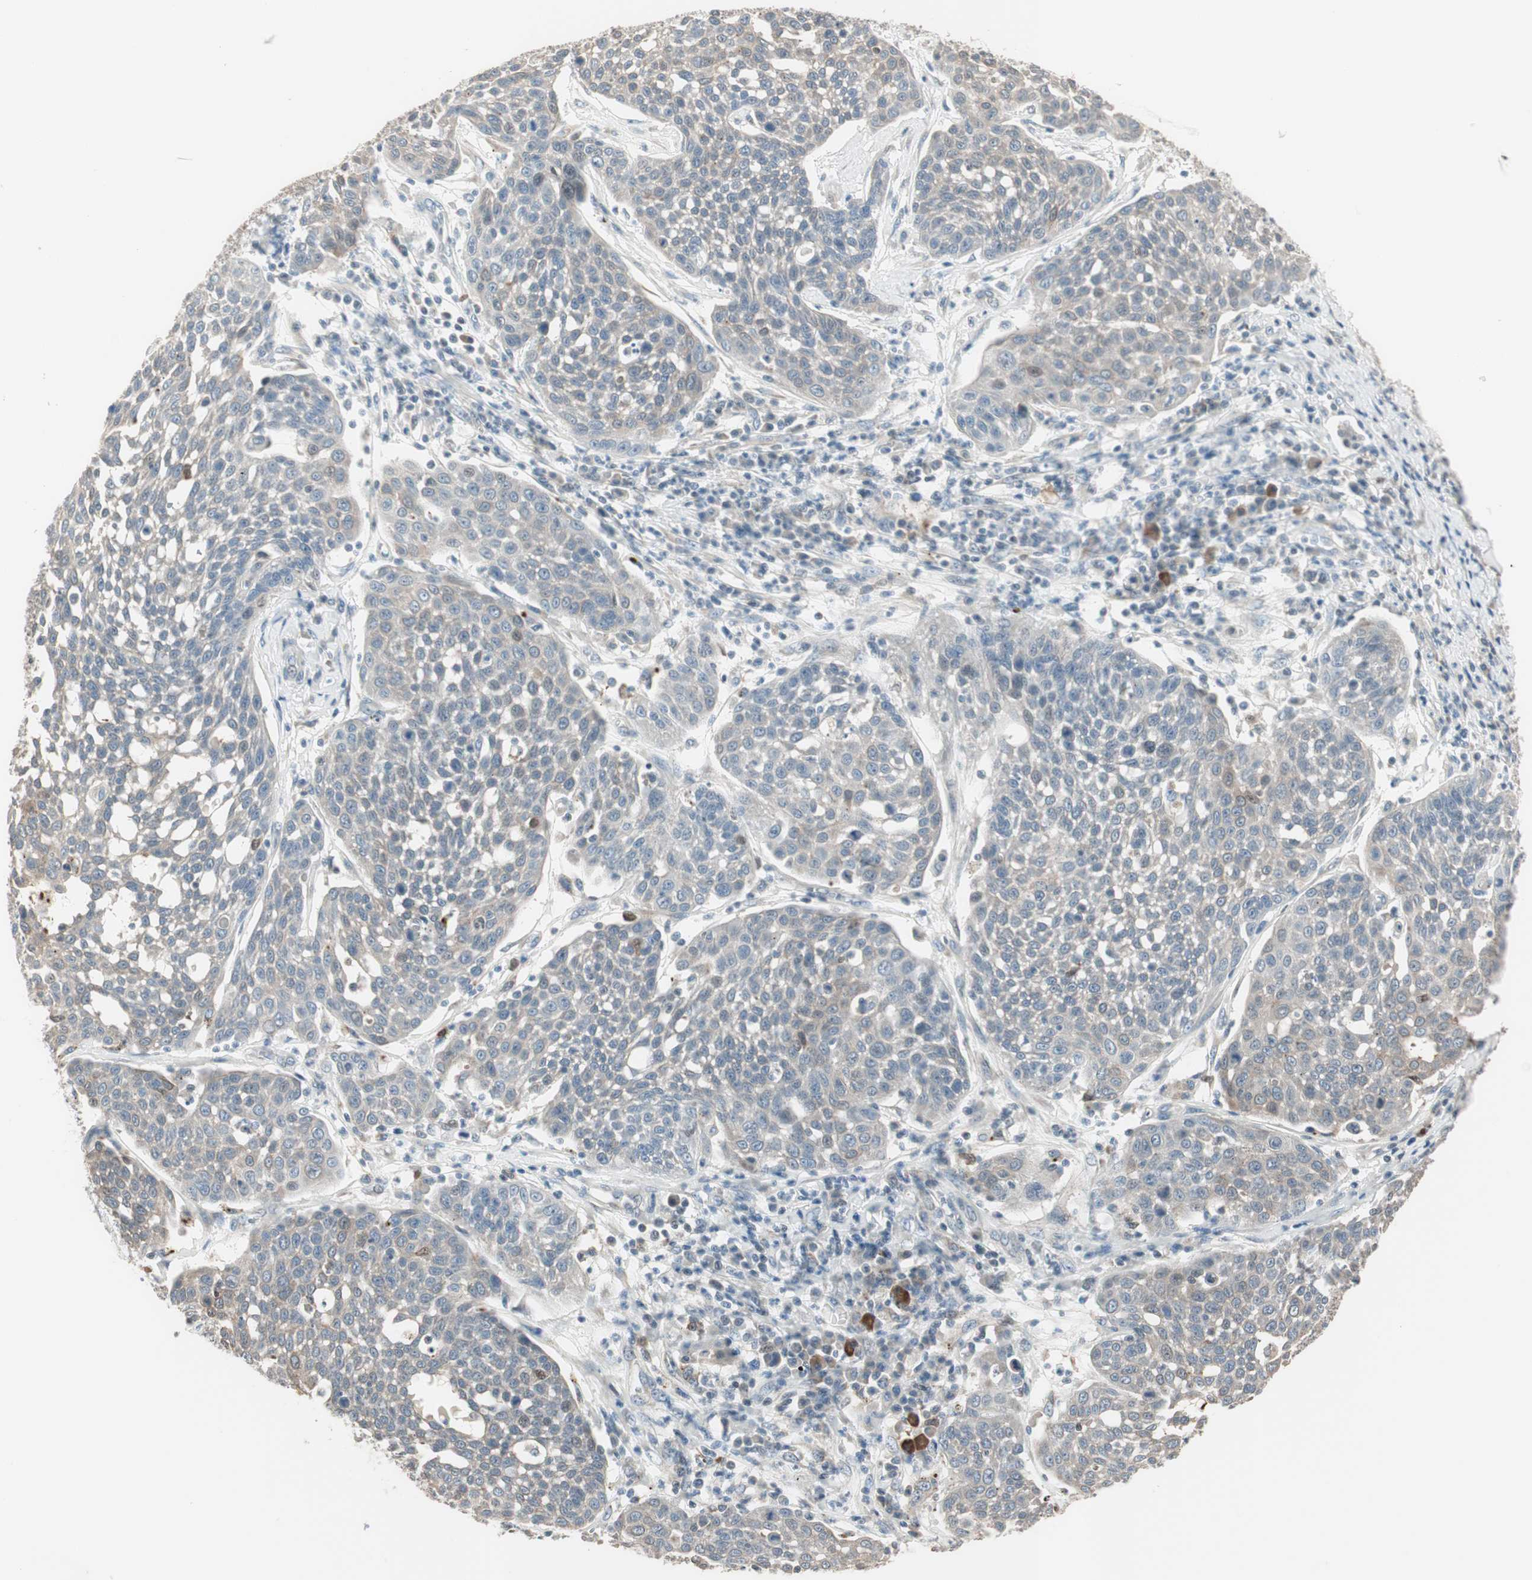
{"staining": {"intensity": "weak", "quantity": "25%-75%", "location": "cytoplasmic/membranous"}, "tissue": "cervical cancer", "cell_type": "Tumor cells", "image_type": "cancer", "snomed": [{"axis": "morphology", "description": "Squamous cell carcinoma, NOS"}, {"axis": "topography", "description": "Cervix"}], "caption": "Tumor cells display weak cytoplasmic/membranous positivity in approximately 25%-75% of cells in cervical cancer. (Brightfield microscopy of DAB IHC at high magnification).", "gene": "PDZK1", "patient": {"sex": "female", "age": 34}}